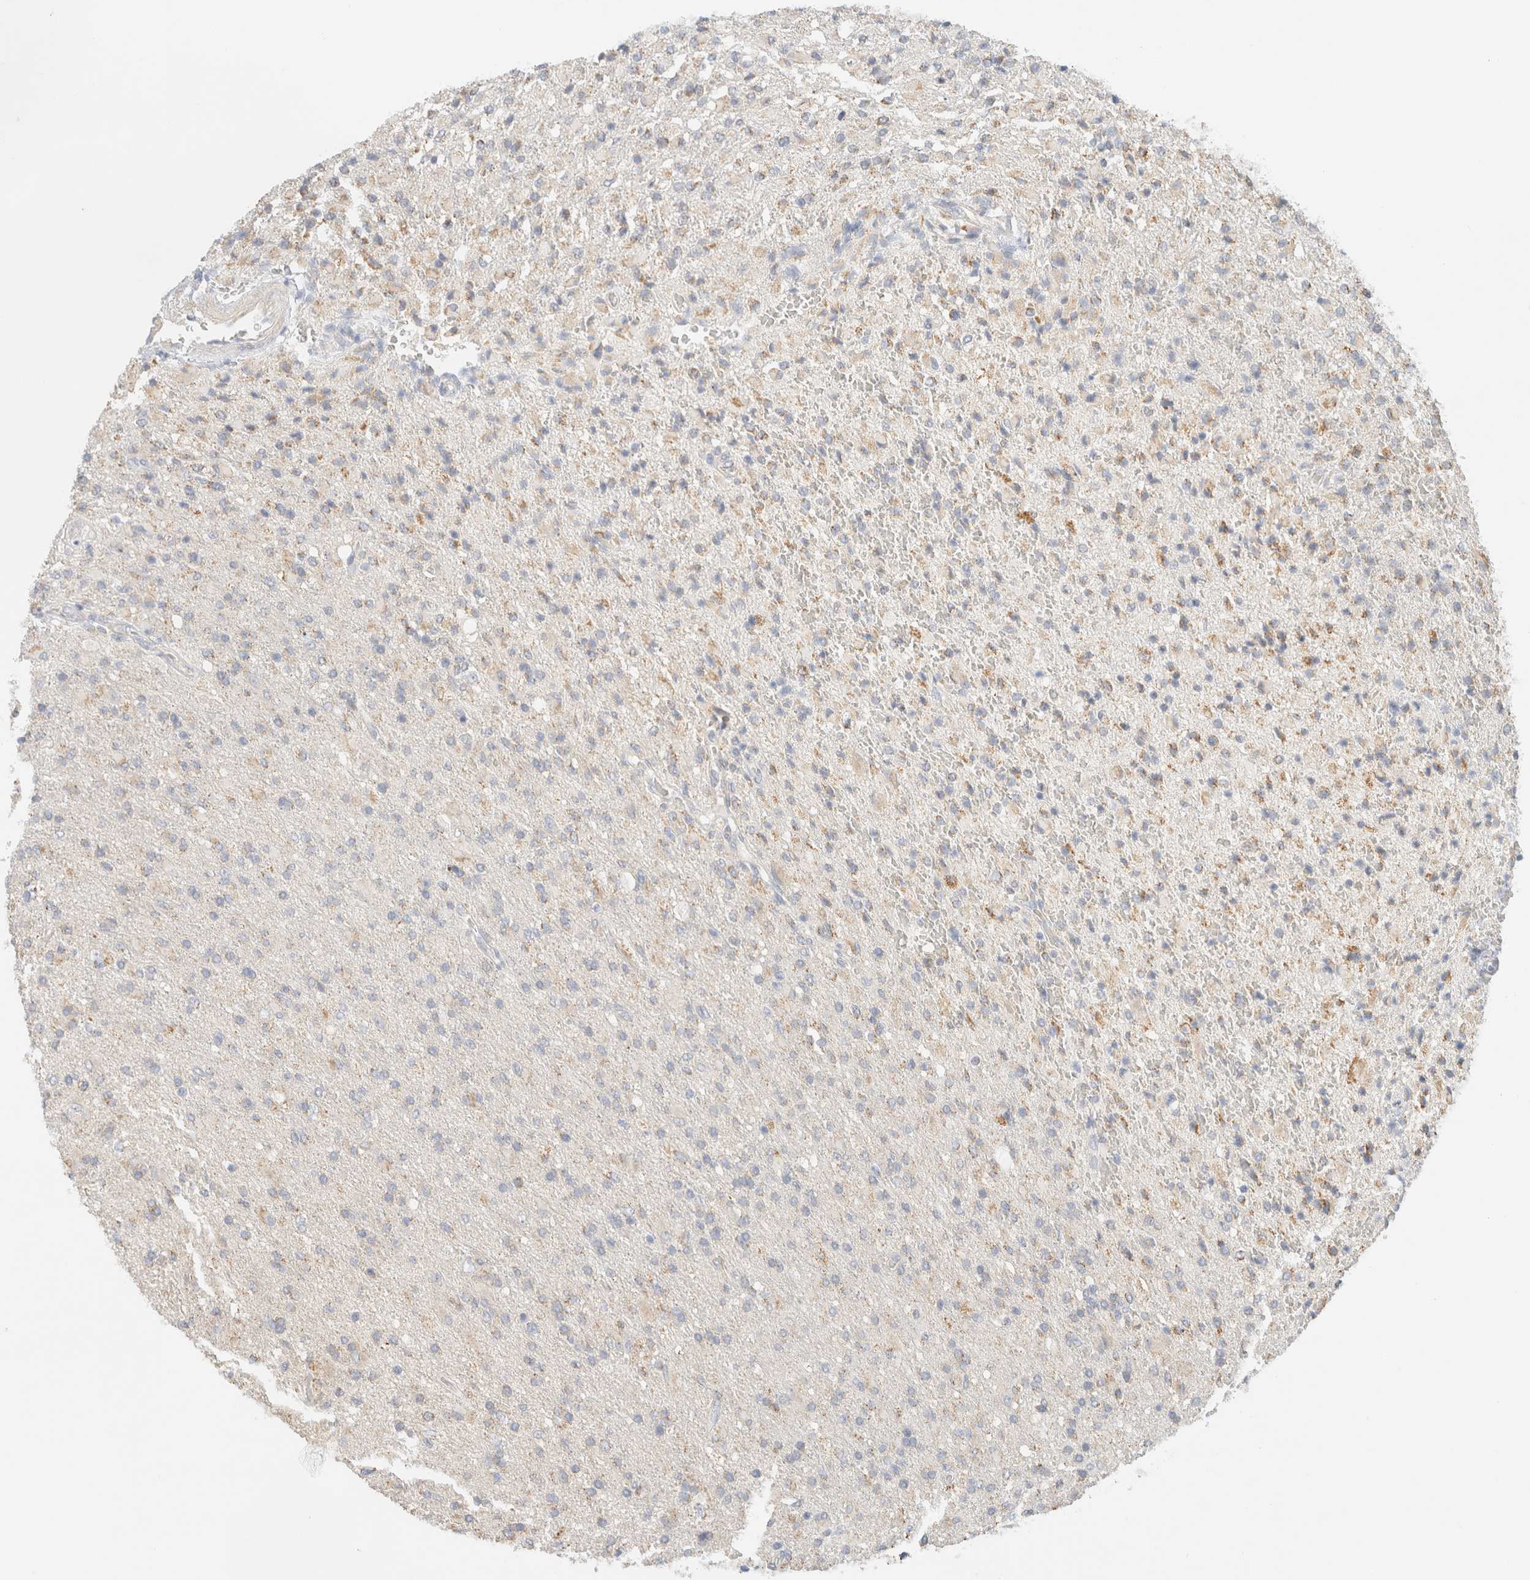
{"staining": {"intensity": "weak", "quantity": "25%-75%", "location": "cytoplasmic/membranous"}, "tissue": "glioma", "cell_type": "Tumor cells", "image_type": "cancer", "snomed": [{"axis": "morphology", "description": "Glioma, malignant, High grade"}, {"axis": "topography", "description": "Brain"}], "caption": "Malignant high-grade glioma was stained to show a protein in brown. There is low levels of weak cytoplasmic/membranous staining in about 25%-75% of tumor cells. (brown staining indicates protein expression, while blue staining denotes nuclei).", "gene": "HDHD3", "patient": {"sex": "male", "age": 71}}